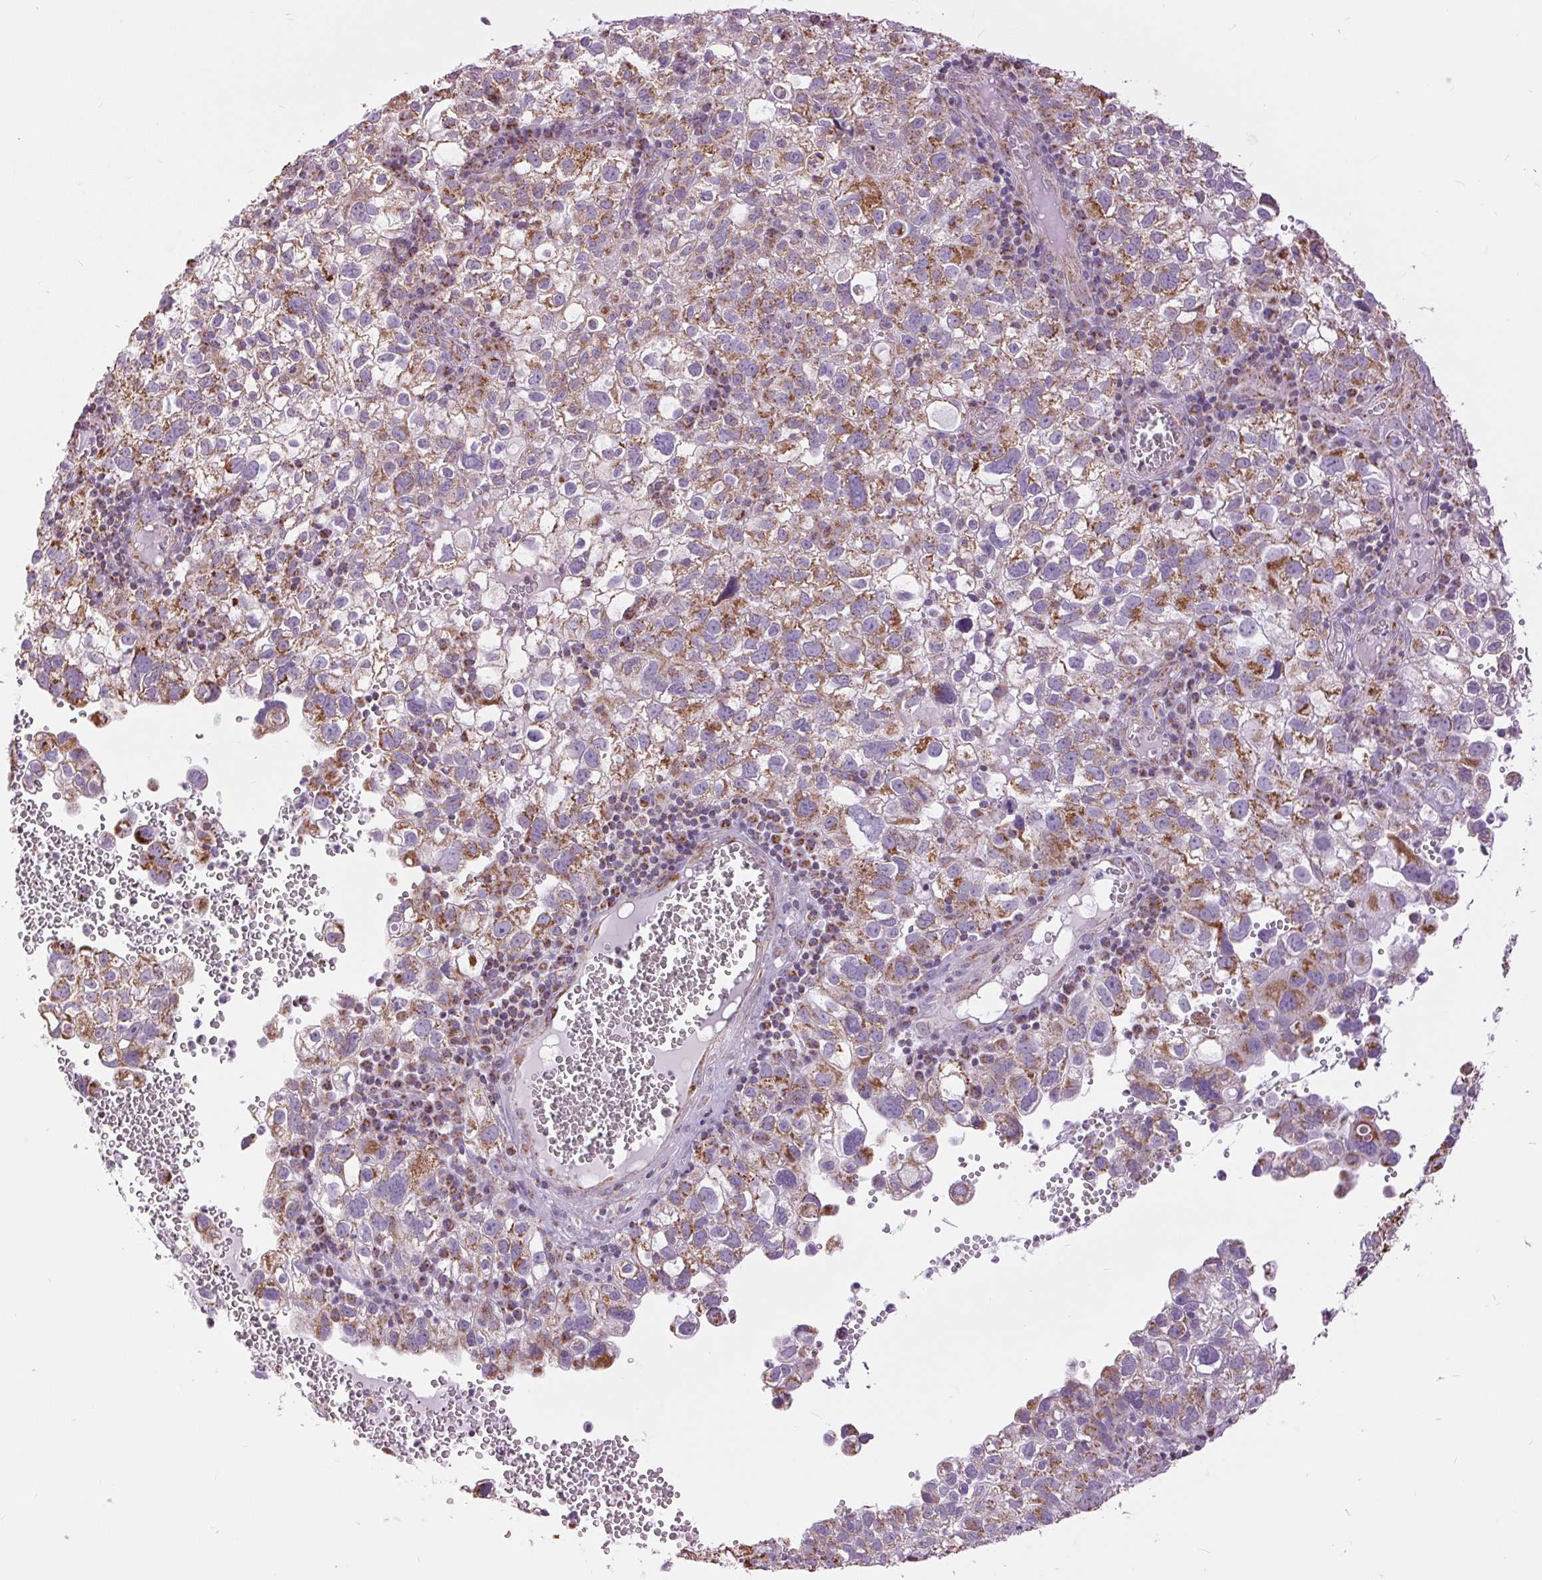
{"staining": {"intensity": "moderate", "quantity": "25%-75%", "location": "cytoplasmic/membranous"}, "tissue": "cervical cancer", "cell_type": "Tumor cells", "image_type": "cancer", "snomed": [{"axis": "morphology", "description": "Squamous cell carcinoma, NOS"}, {"axis": "topography", "description": "Cervix"}], "caption": "Cervical cancer stained for a protein demonstrates moderate cytoplasmic/membranous positivity in tumor cells.", "gene": "ATP5PB", "patient": {"sex": "female", "age": 55}}